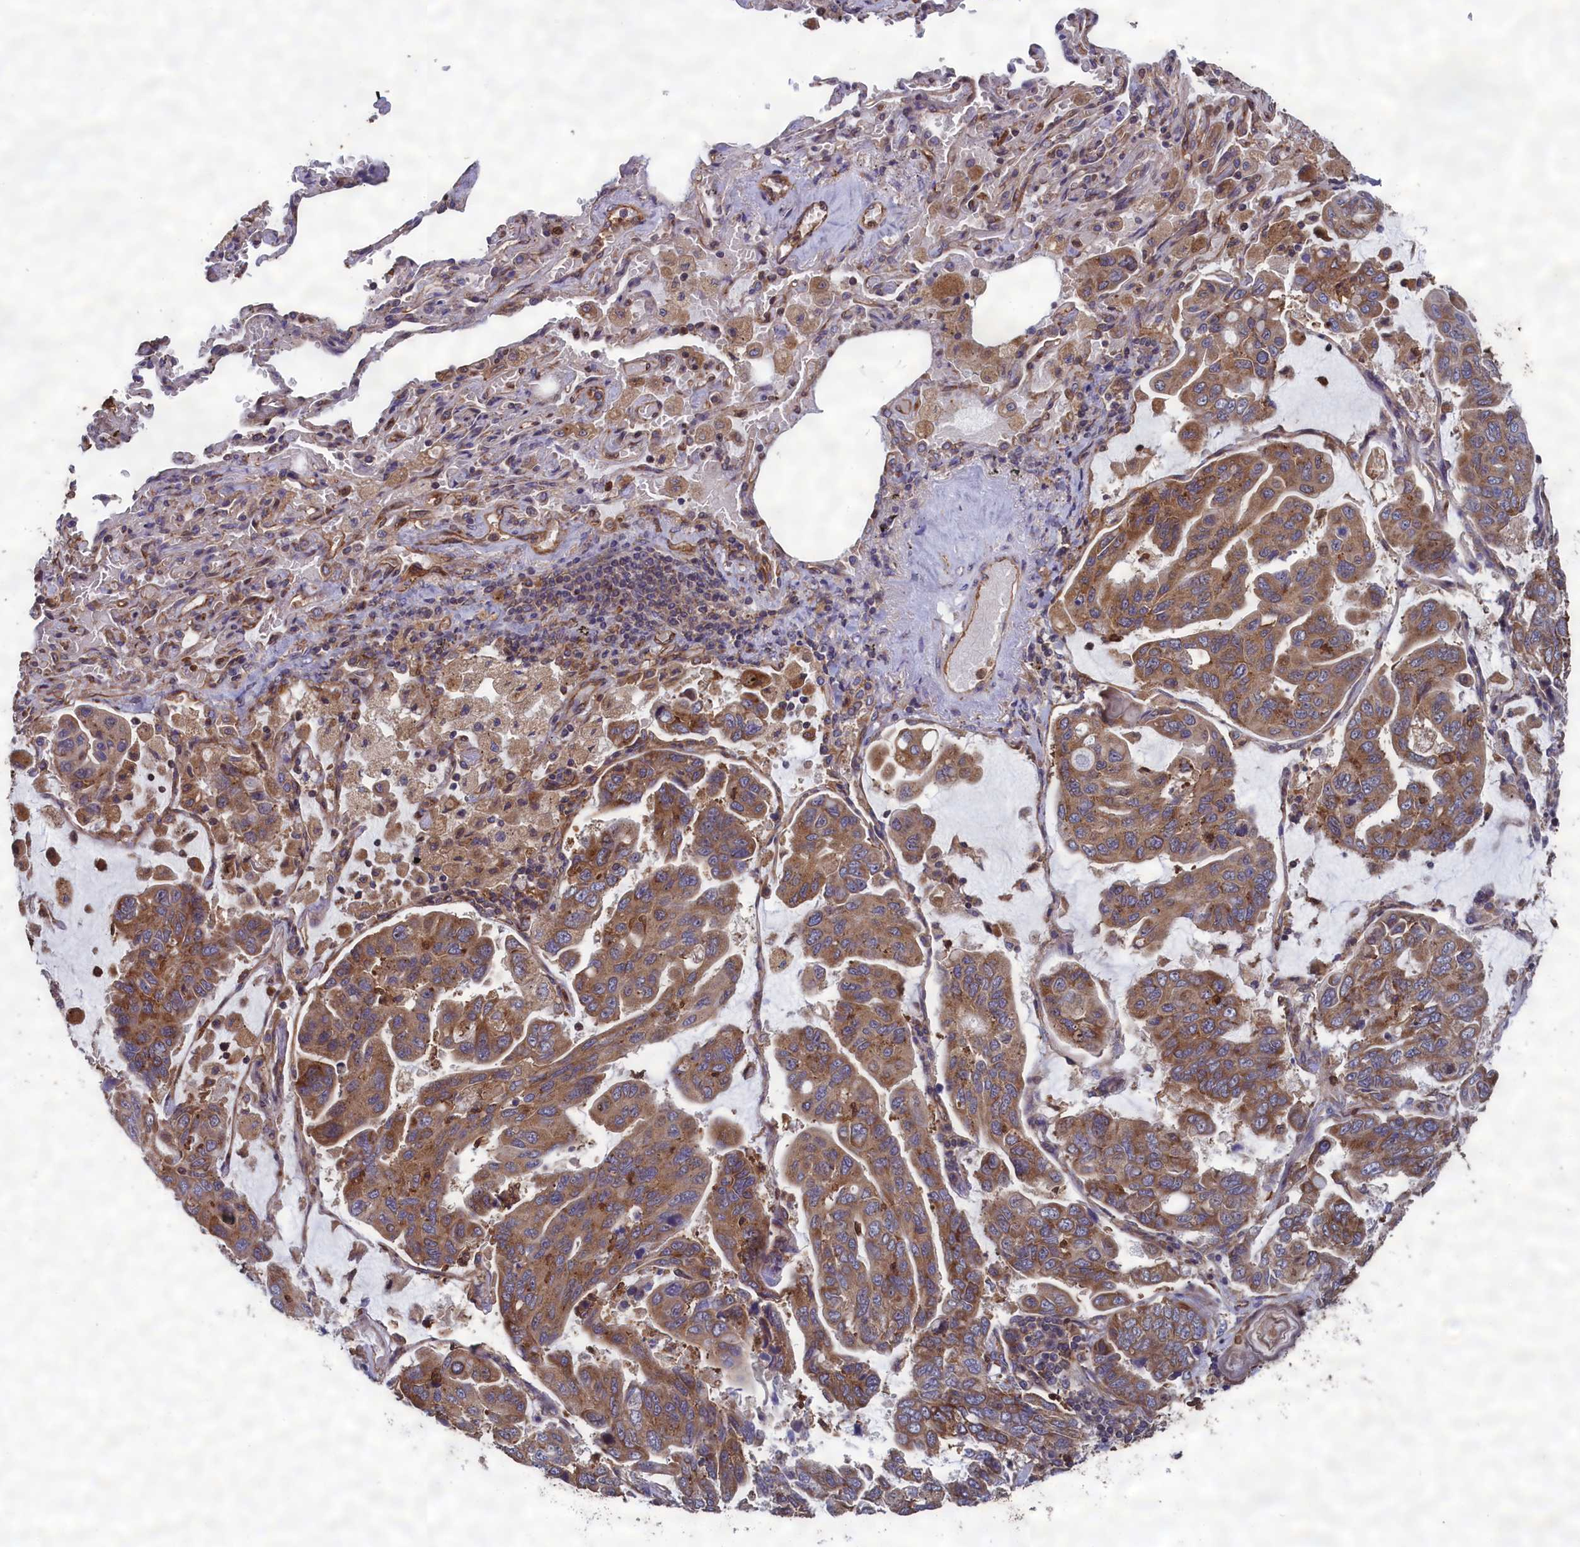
{"staining": {"intensity": "moderate", "quantity": ">75%", "location": "cytoplasmic/membranous"}, "tissue": "lung cancer", "cell_type": "Tumor cells", "image_type": "cancer", "snomed": [{"axis": "morphology", "description": "Adenocarcinoma, NOS"}, {"axis": "topography", "description": "Lung"}], "caption": "This micrograph shows immunohistochemistry staining of lung cancer, with medium moderate cytoplasmic/membranous expression in about >75% of tumor cells.", "gene": "CCDC124", "patient": {"sex": "male", "age": 64}}